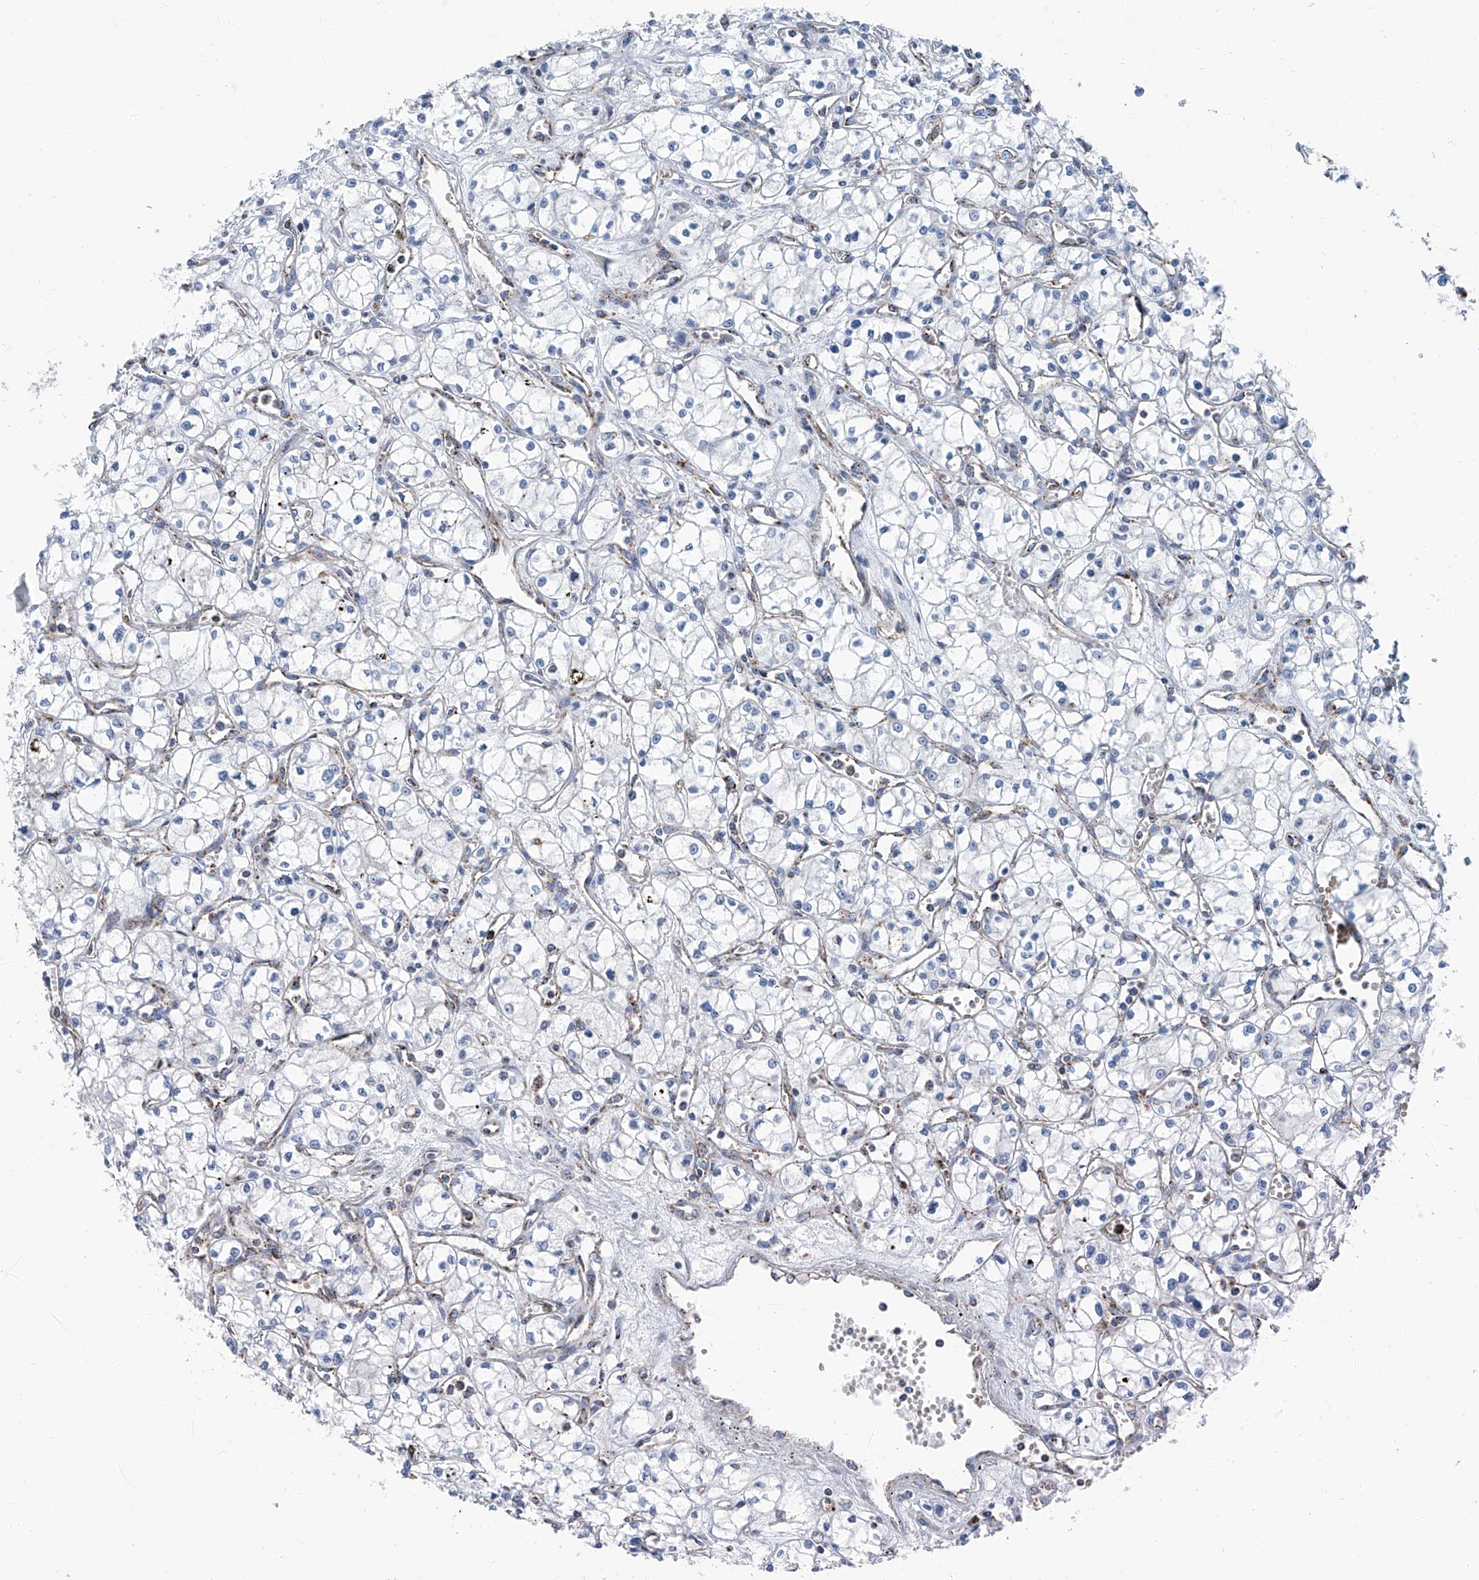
{"staining": {"intensity": "negative", "quantity": "none", "location": "none"}, "tissue": "renal cancer", "cell_type": "Tumor cells", "image_type": "cancer", "snomed": [{"axis": "morphology", "description": "Adenocarcinoma, NOS"}, {"axis": "topography", "description": "Kidney"}], "caption": "DAB immunohistochemical staining of renal cancer (adenocarcinoma) reveals no significant expression in tumor cells.", "gene": "MT-ND1", "patient": {"sex": "male", "age": 59}}